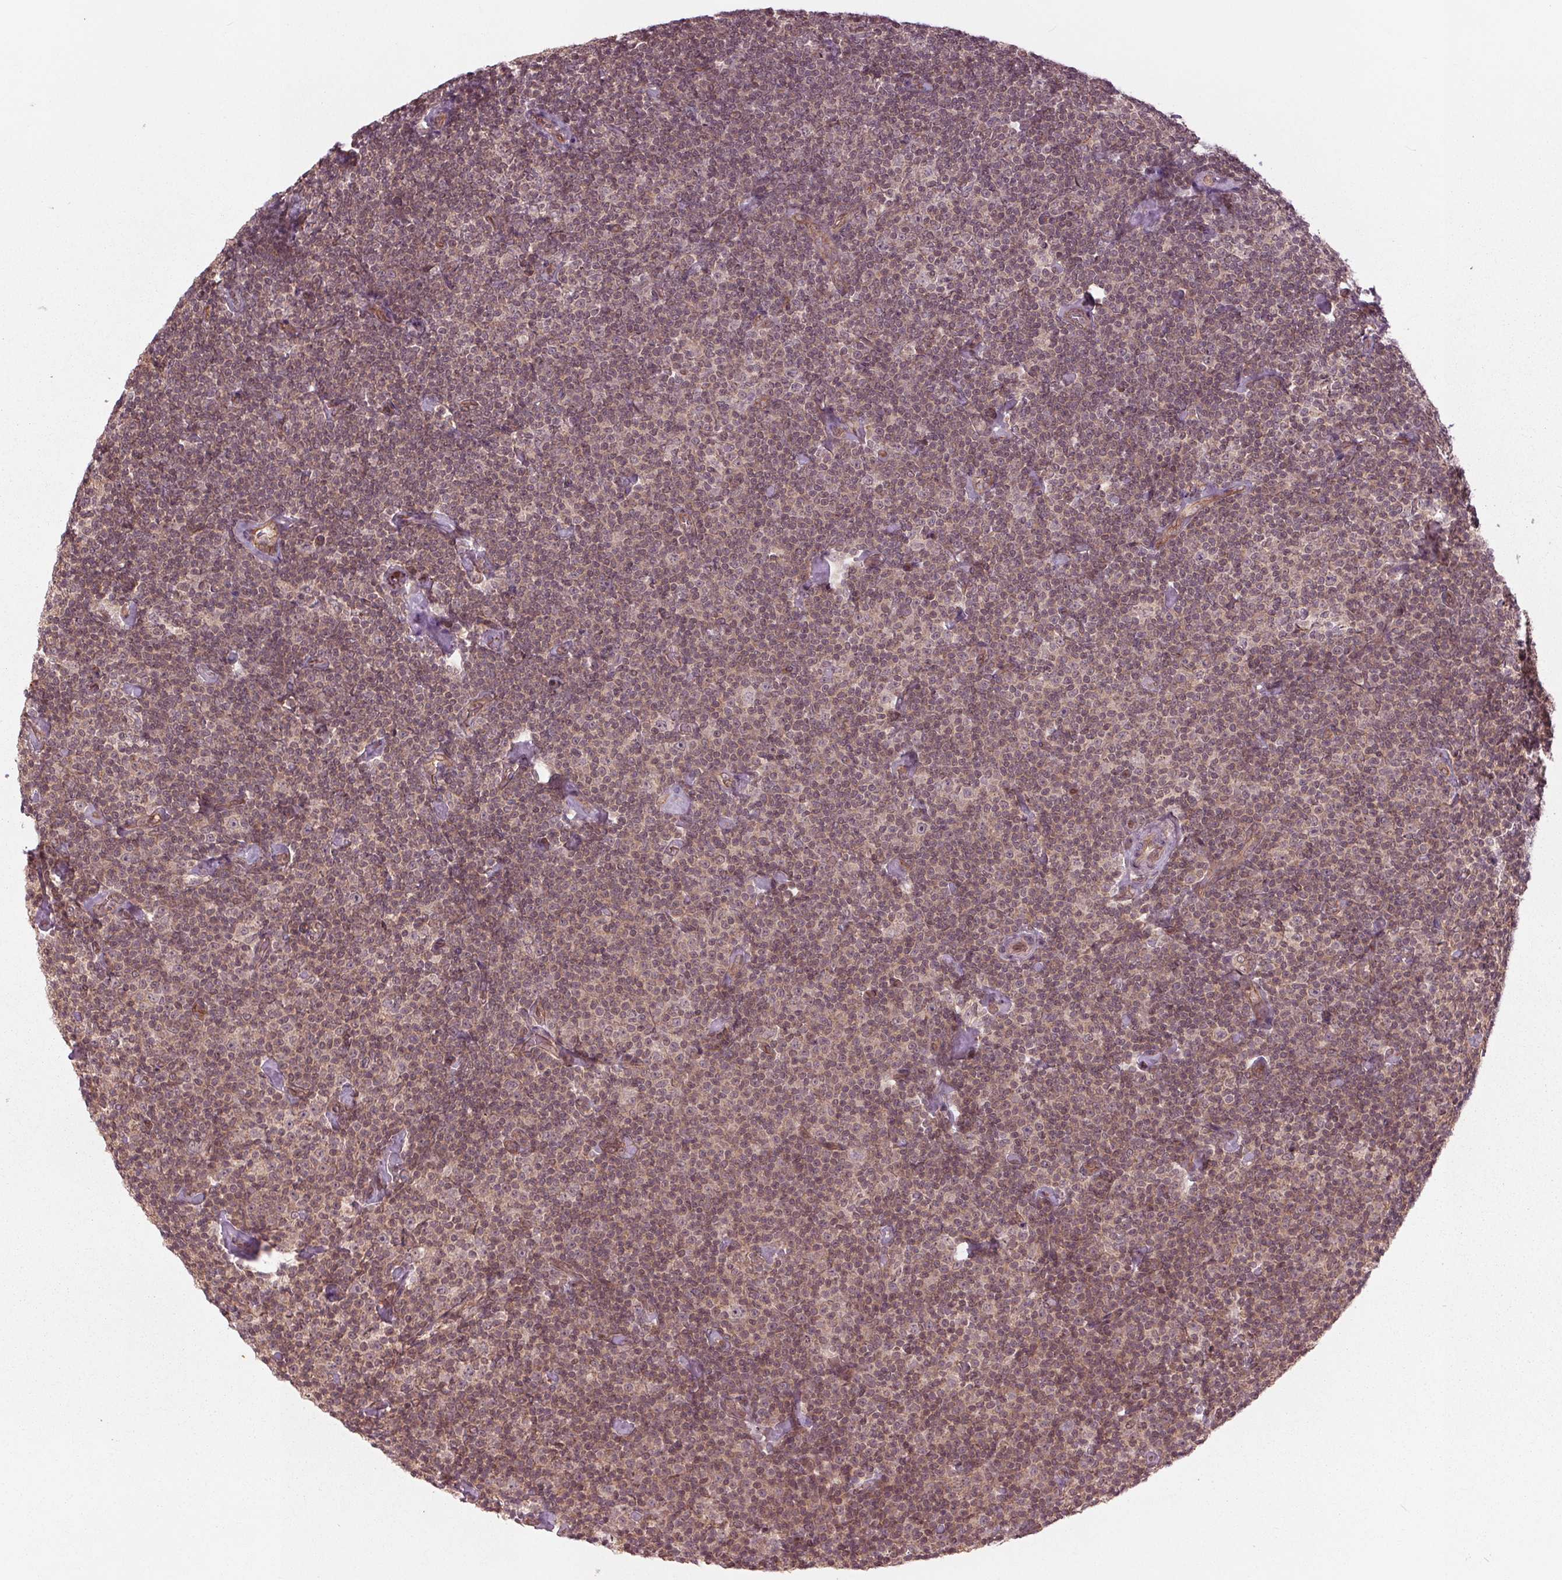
{"staining": {"intensity": "weak", "quantity": "<25%", "location": "nuclear"}, "tissue": "lymphoma", "cell_type": "Tumor cells", "image_type": "cancer", "snomed": [{"axis": "morphology", "description": "Malignant lymphoma, non-Hodgkin's type, Low grade"}, {"axis": "topography", "description": "Lymph node"}], "caption": "This is a image of IHC staining of lymphoma, which shows no expression in tumor cells.", "gene": "BTBD1", "patient": {"sex": "male", "age": 81}}